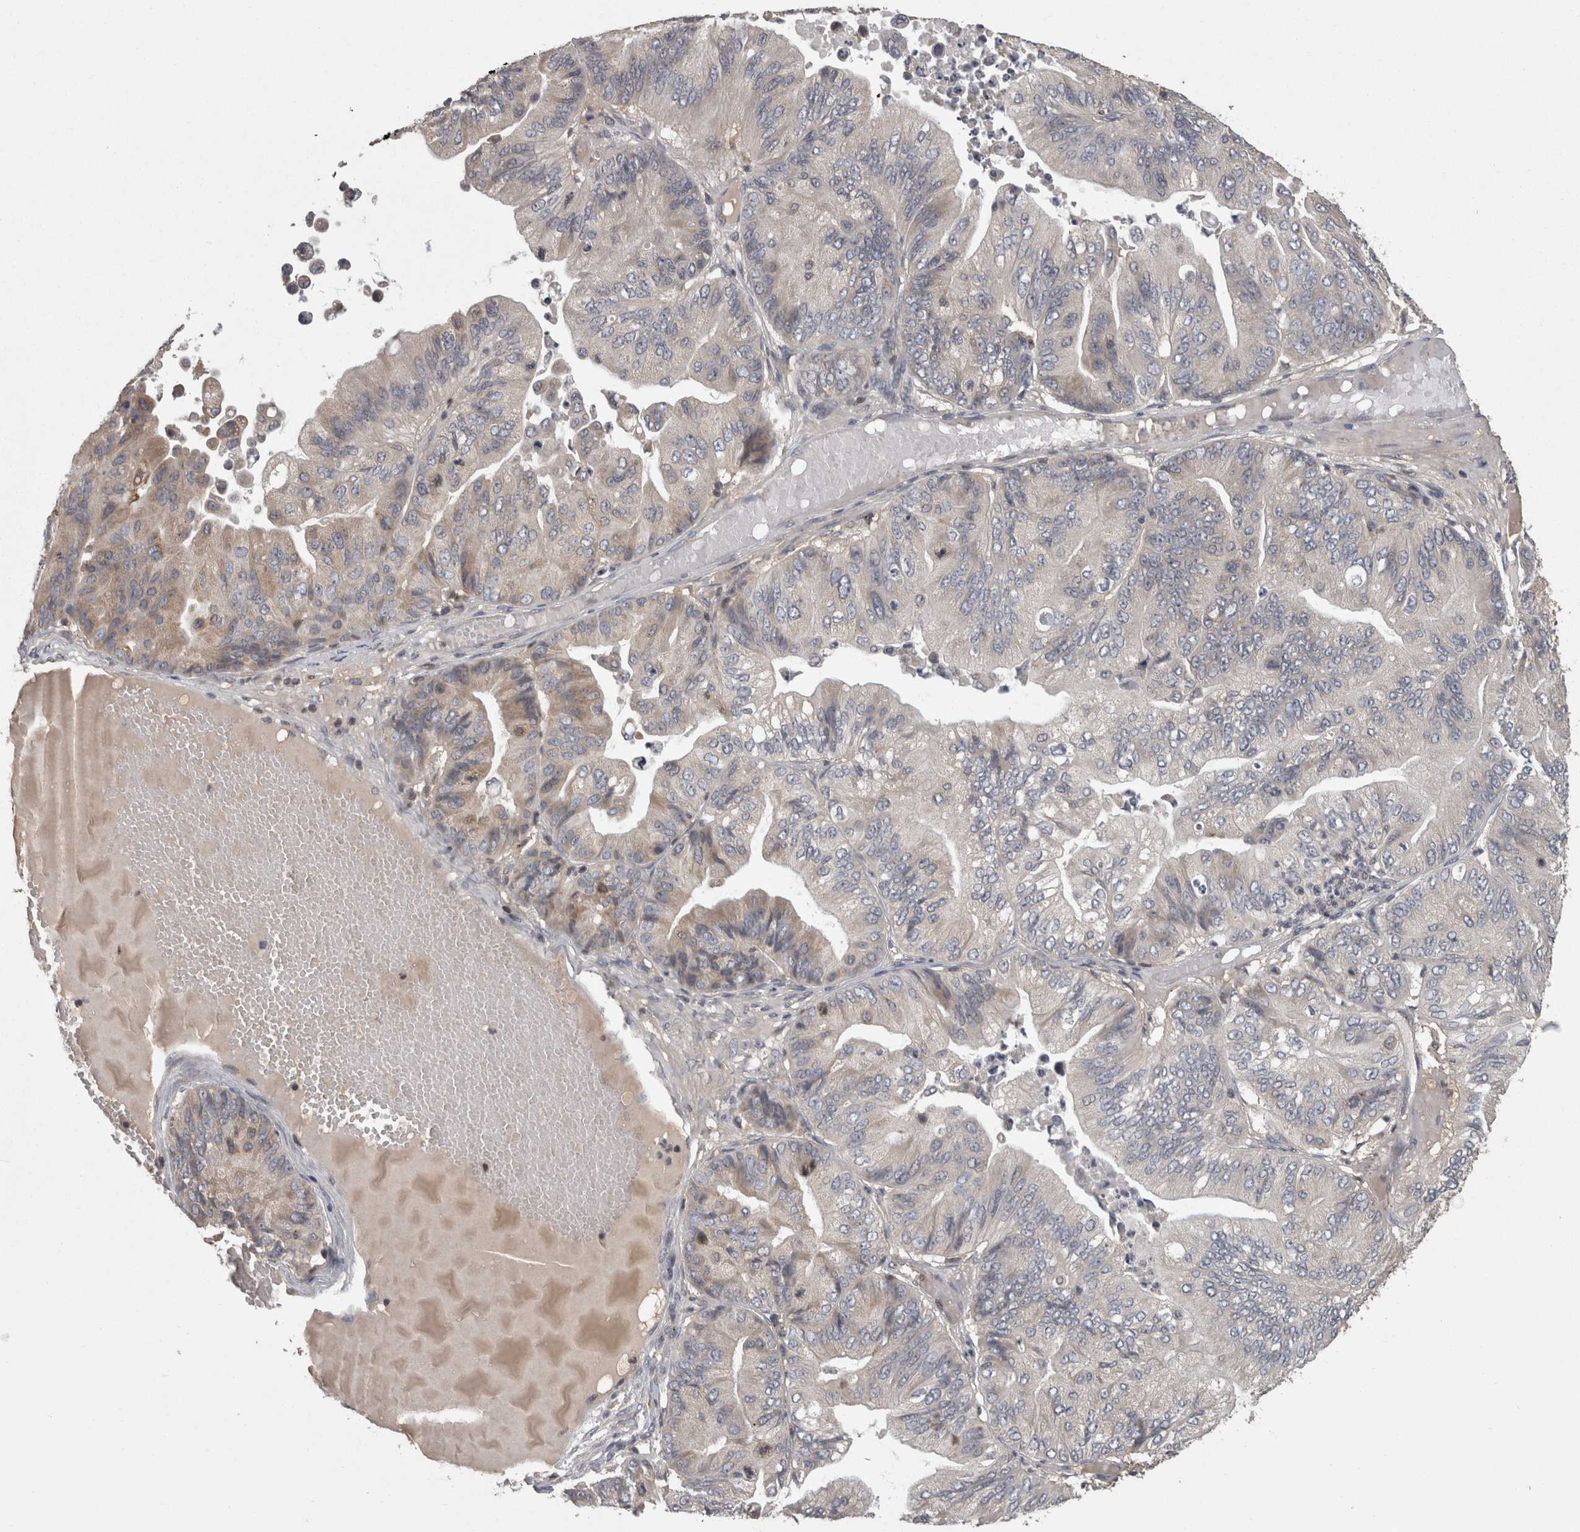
{"staining": {"intensity": "moderate", "quantity": "<25%", "location": "cytoplasmic/membranous"}, "tissue": "ovarian cancer", "cell_type": "Tumor cells", "image_type": "cancer", "snomed": [{"axis": "morphology", "description": "Cystadenocarcinoma, mucinous, NOS"}, {"axis": "topography", "description": "Ovary"}], "caption": "This micrograph exhibits immunohistochemistry (IHC) staining of ovarian cancer (mucinous cystadenocarcinoma), with low moderate cytoplasmic/membranous expression in approximately <25% of tumor cells.", "gene": "PCM1", "patient": {"sex": "female", "age": 61}}